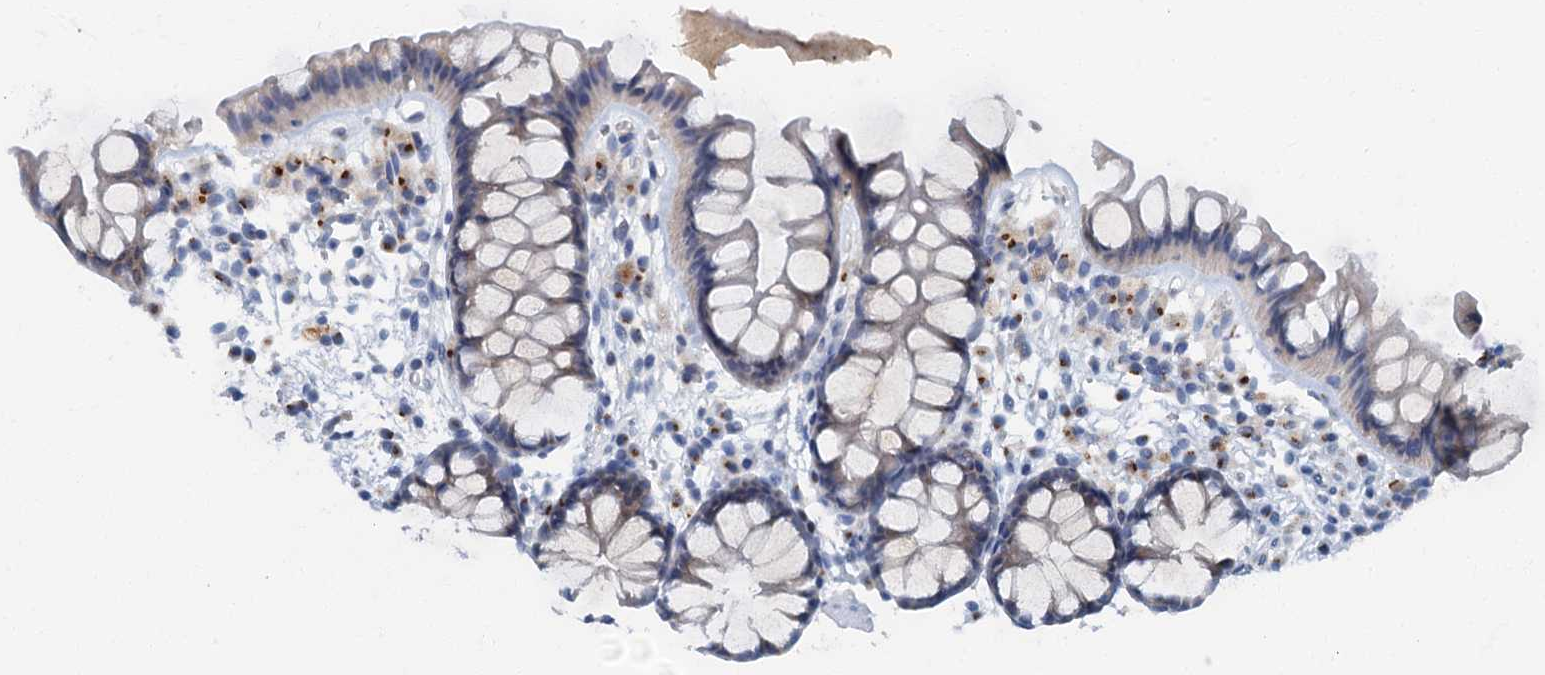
{"staining": {"intensity": "negative", "quantity": "none", "location": "none"}, "tissue": "colon", "cell_type": "Endothelial cells", "image_type": "normal", "snomed": [{"axis": "morphology", "description": "Normal tissue, NOS"}, {"axis": "topography", "description": "Colon"}], "caption": "High magnification brightfield microscopy of unremarkable colon stained with DAB (3,3'-diaminobenzidine) (brown) and counterstained with hematoxylin (blue): endothelial cells show no significant expression. (IHC, brightfield microscopy, high magnification).", "gene": "LYPD3", "patient": {"sex": "female", "age": 62}}